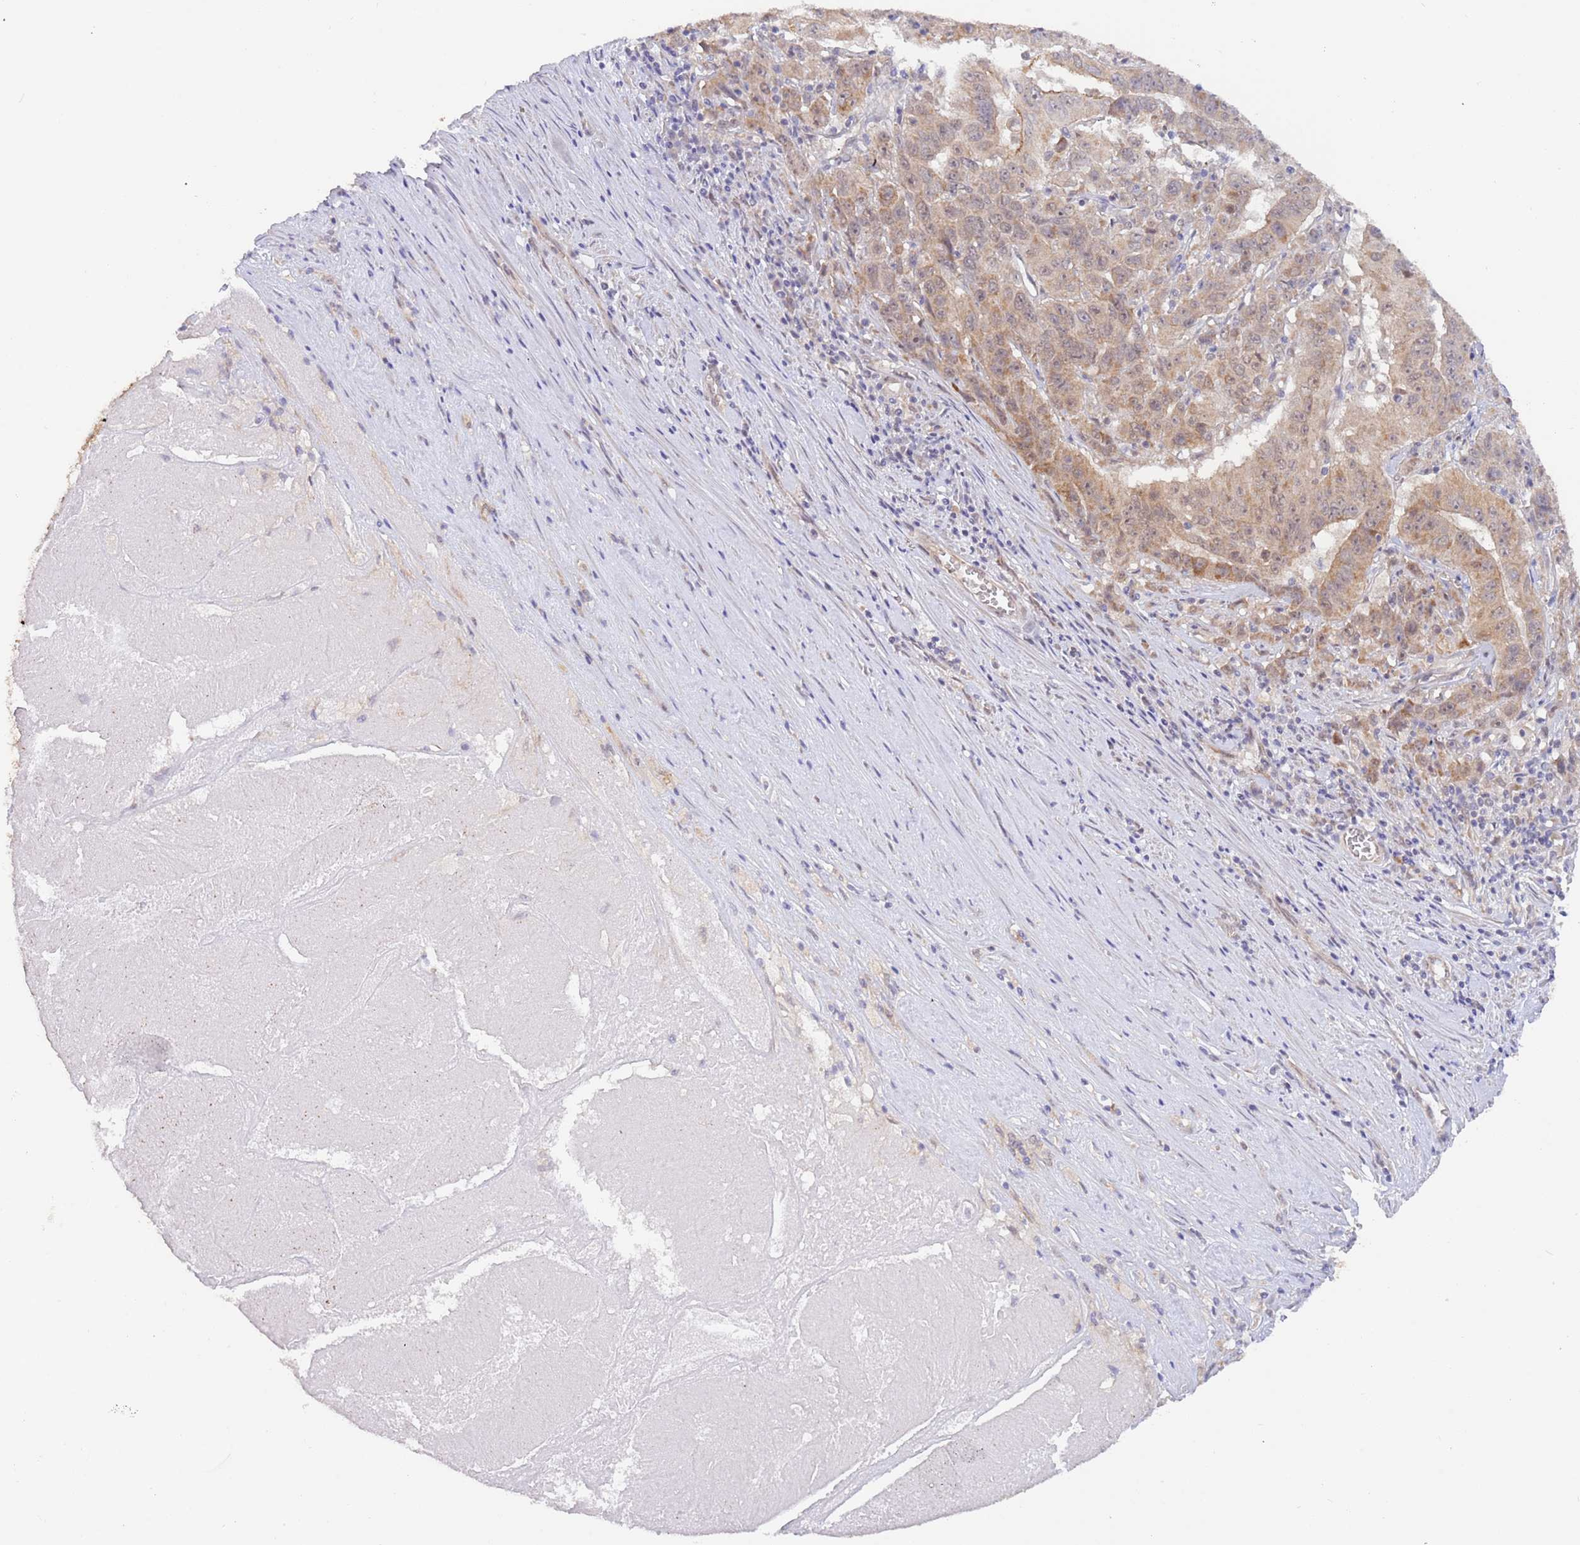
{"staining": {"intensity": "moderate", "quantity": ">75%", "location": "cytoplasmic/membranous"}, "tissue": "pancreatic cancer", "cell_type": "Tumor cells", "image_type": "cancer", "snomed": [{"axis": "morphology", "description": "Adenocarcinoma, NOS"}, {"axis": "topography", "description": "Pancreas"}], "caption": "There is medium levels of moderate cytoplasmic/membranous positivity in tumor cells of pancreatic cancer (adenocarcinoma), as demonstrated by immunohistochemical staining (brown color).", "gene": "UQCC3", "patient": {"sex": "male", "age": 63}}